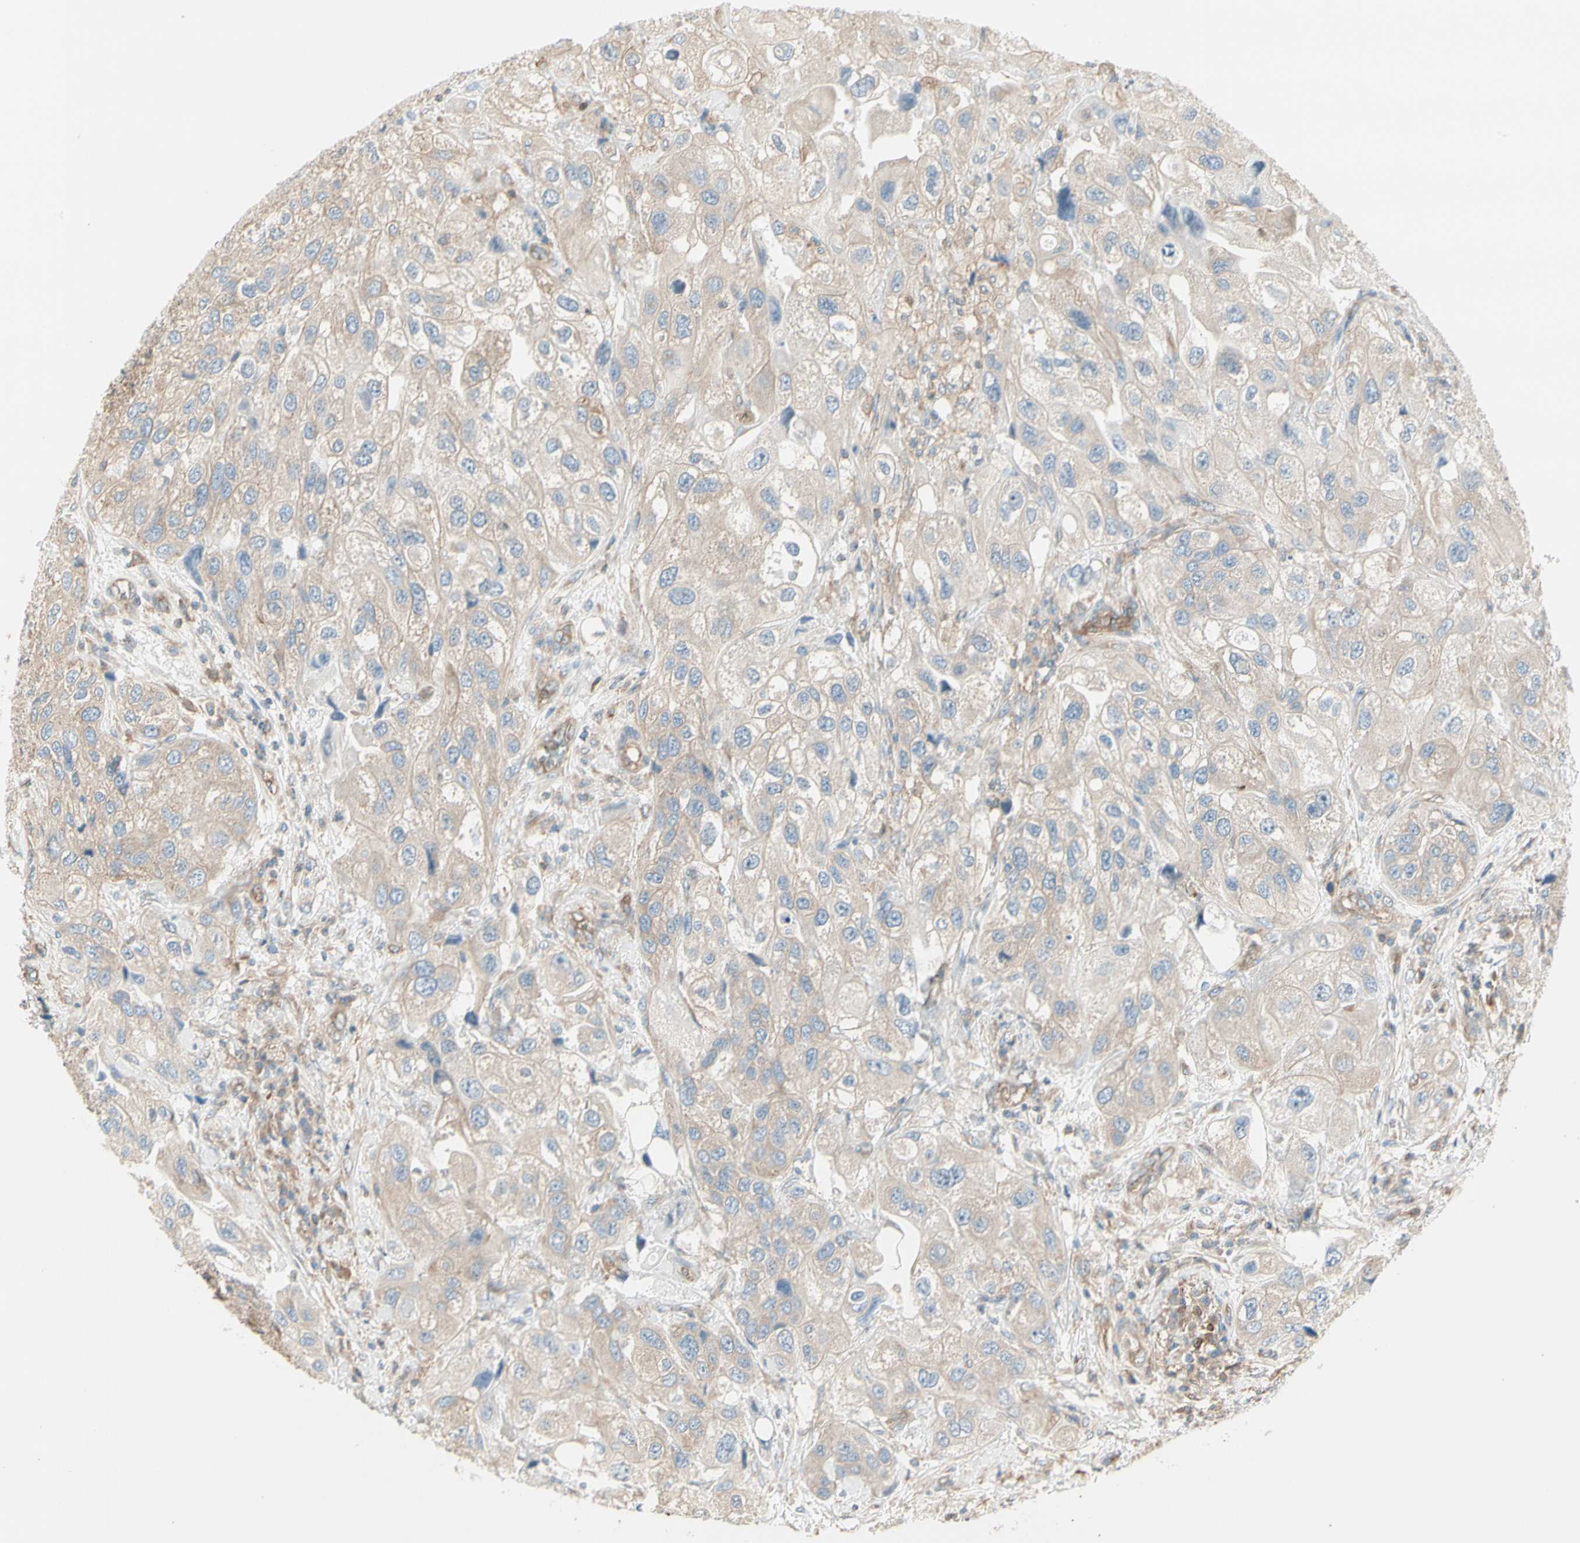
{"staining": {"intensity": "weak", "quantity": ">75%", "location": "cytoplasmic/membranous"}, "tissue": "urothelial cancer", "cell_type": "Tumor cells", "image_type": "cancer", "snomed": [{"axis": "morphology", "description": "Urothelial carcinoma, High grade"}, {"axis": "topography", "description": "Urinary bladder"}], "caption": "A micrograph of urothelial cancer stained for a protein shows weak cytoplasmic/membranous brown staining in tumor cells. The staining was performed using DAB (3,3'-diaminobenzidine), with brown indicating positive protein expression. Nuclei are stained blue with hematoxylin.", "gene": "AGFG1", "patient": {"sex": "female", "age": 64}}